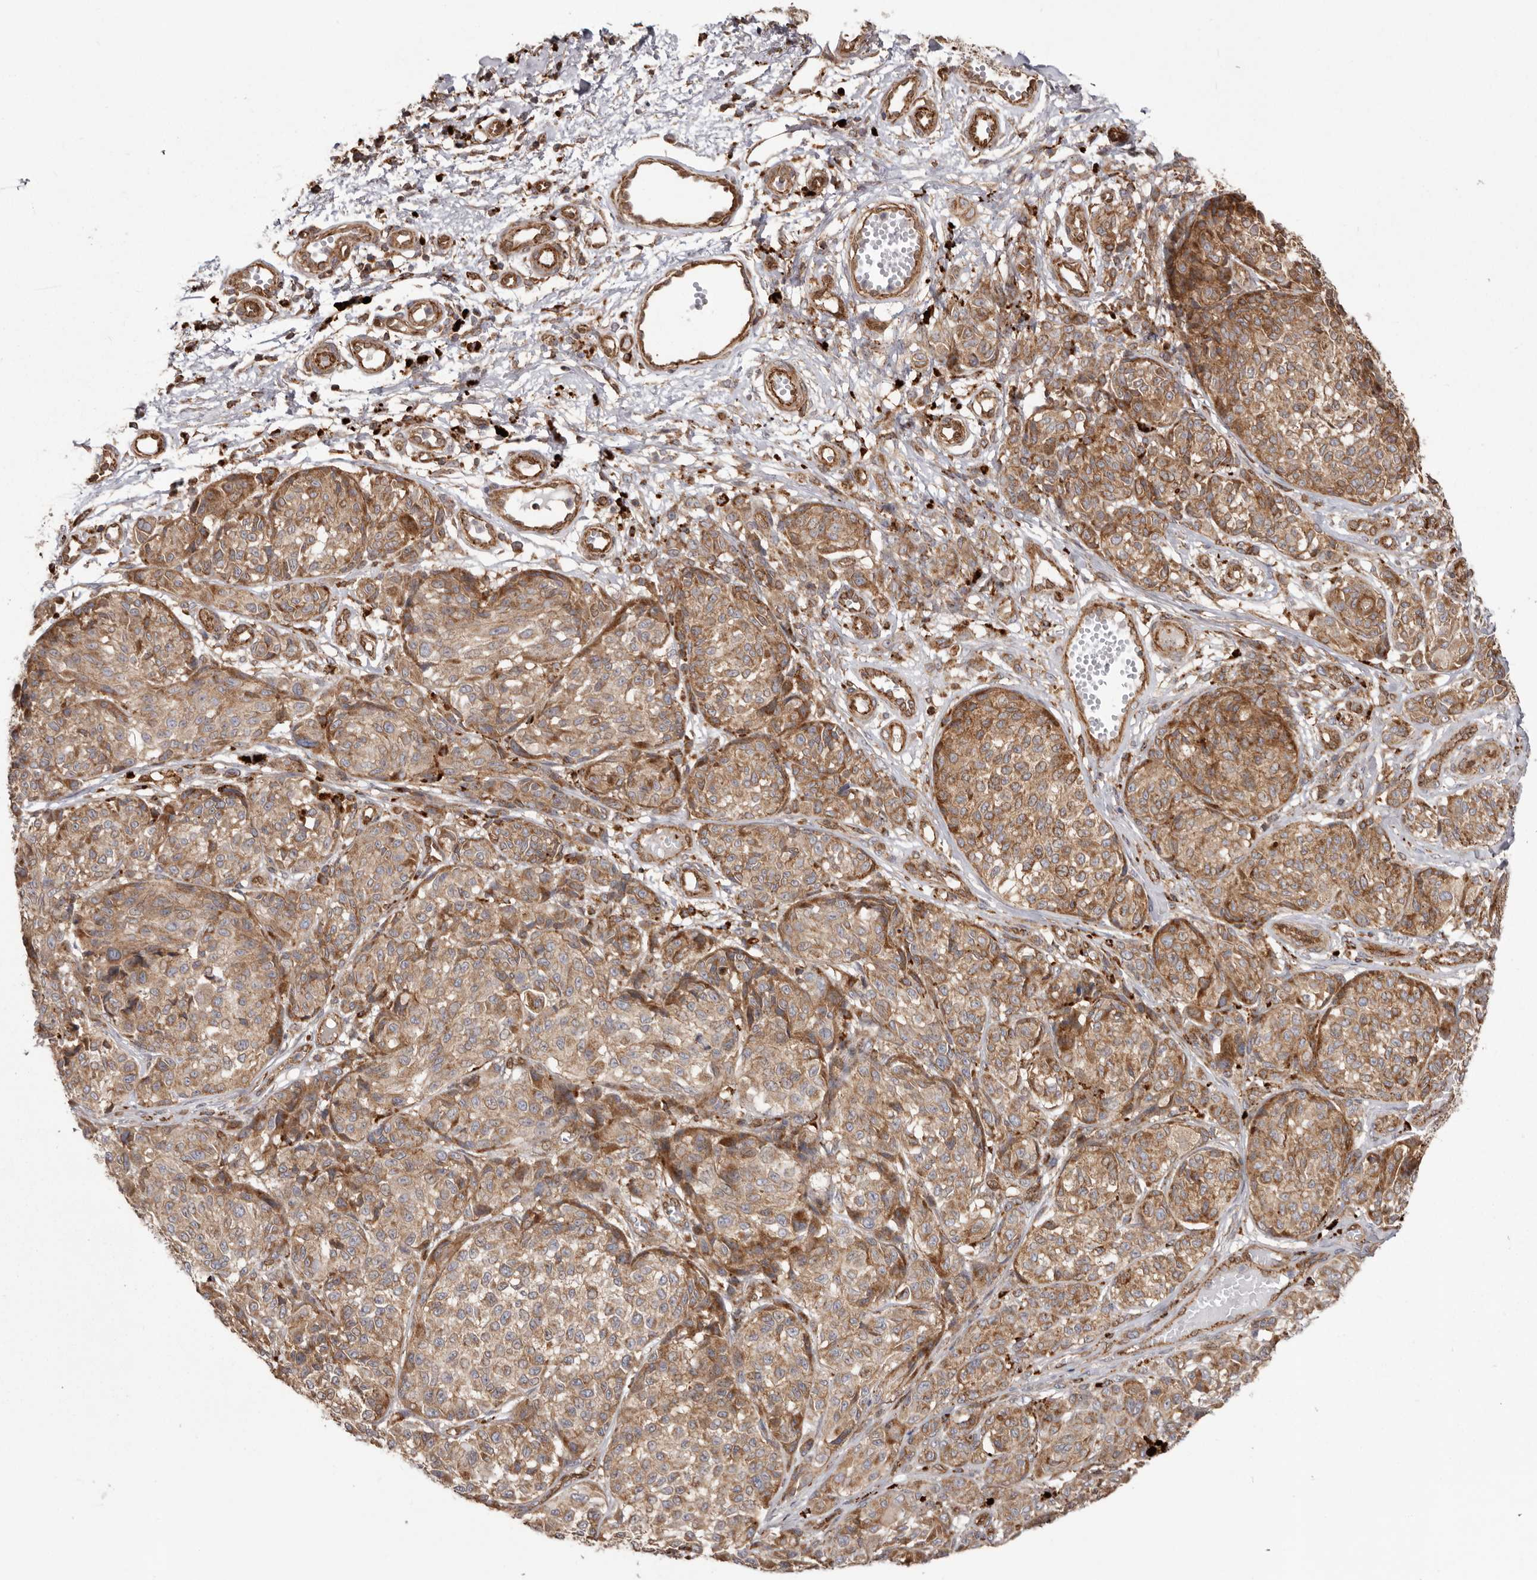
{"staining": {"intensity": "moderate", "quantity": ">75%", "location": "cytoplasmic/membranous"}, "tissue": "melanoma", "cell_type": "Tumor cells", "image_type": "cancer", "snomed": [{"axis": "morphology", "description": "Malignant melanoma, NOS"}, {"axis": "topography", "description": "Skin"}], "caption": "The immunohistochemical stain labels moderate cytoplasmic/membranous positivity in tumor cells of melanoma tissue. The staining was performed using DAB, with brown indicating positive protein expression. Nuclei are stained blue with hematoxylin.", "gene": "NUP43", "patient": {"sex": "male", "age": 83}}